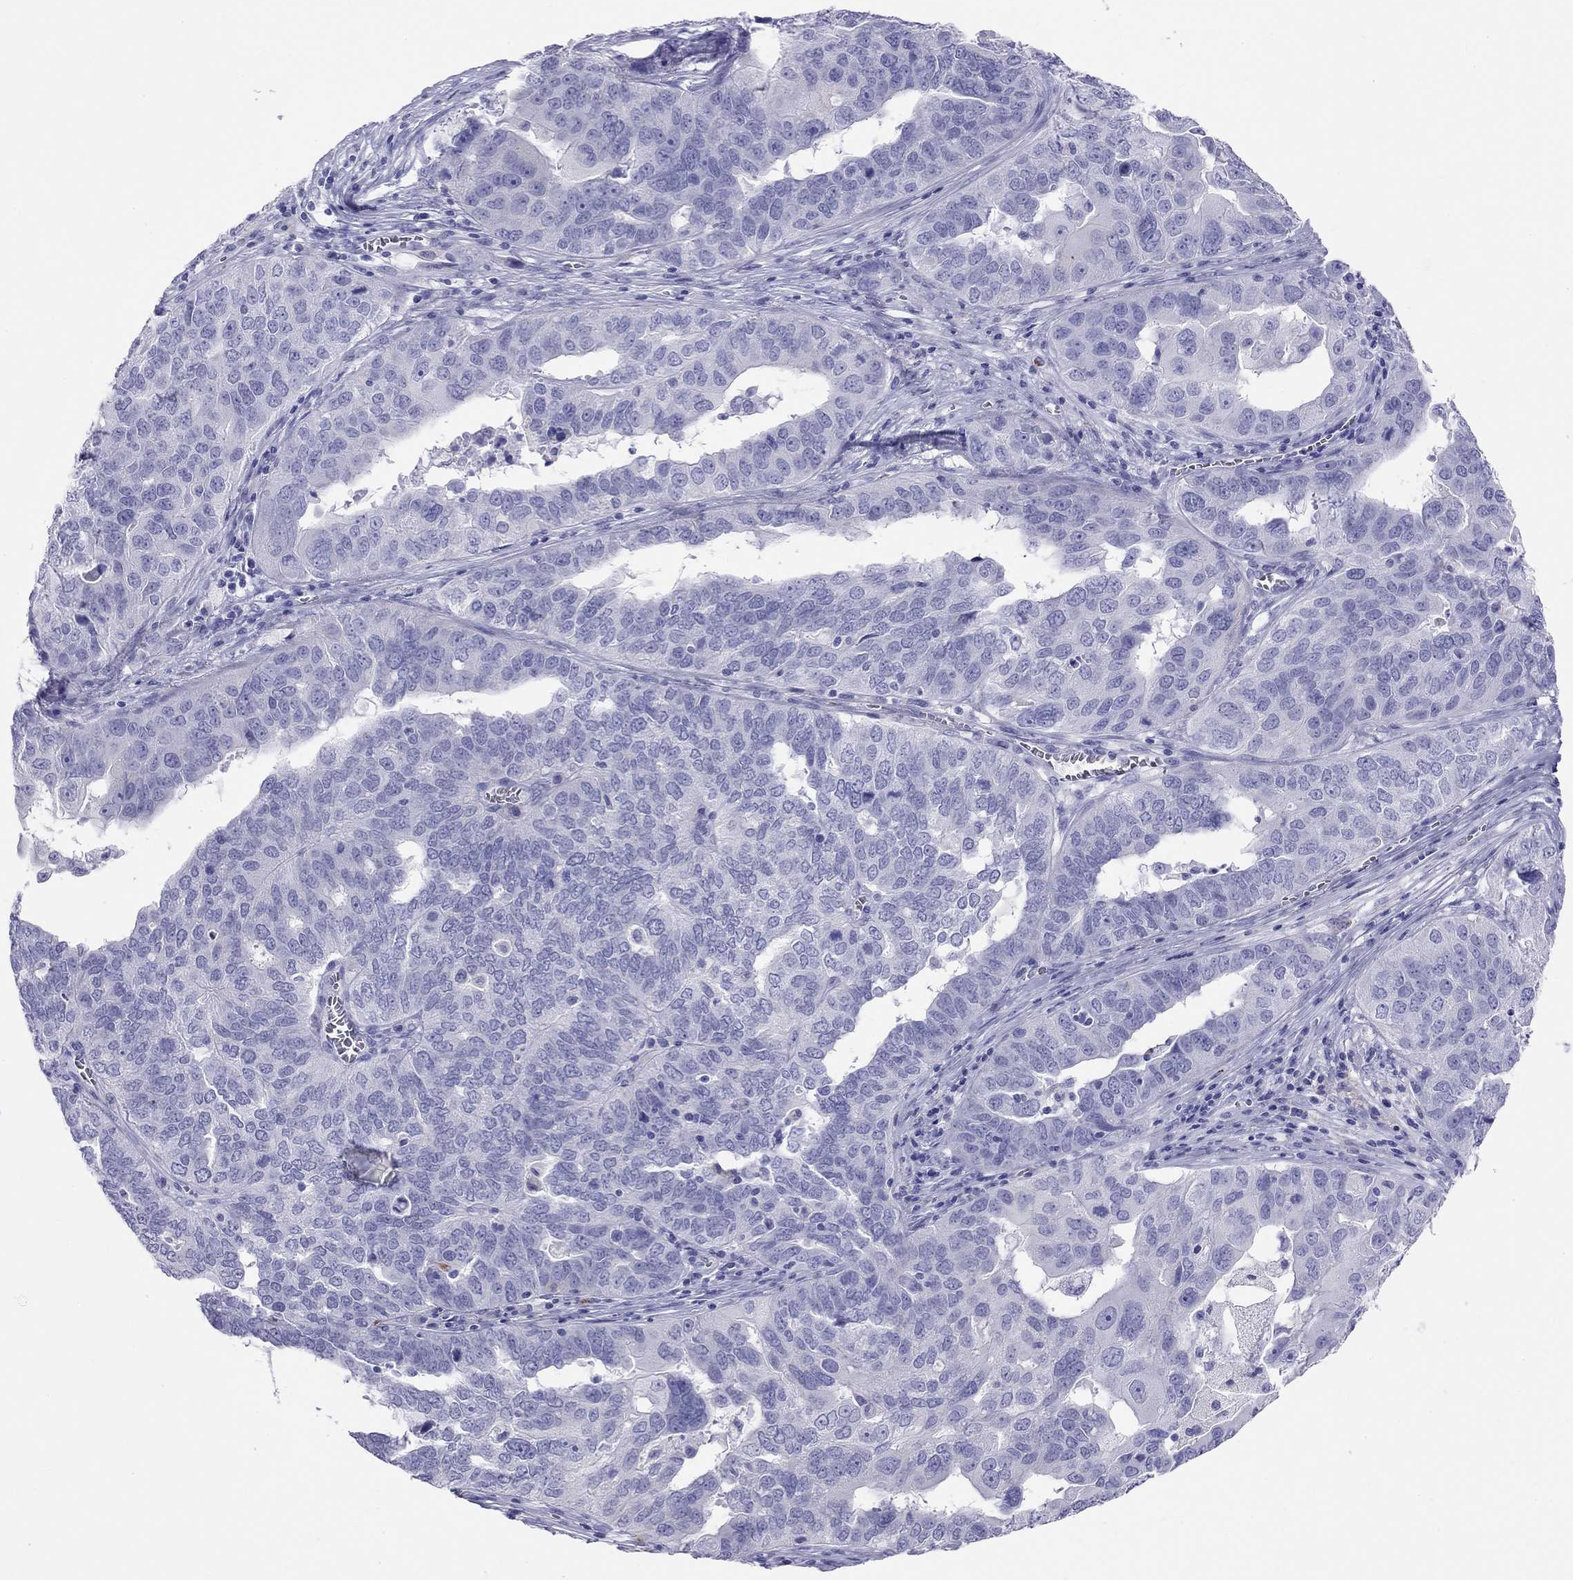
{"staining": {"intensity": "negative", "quantity": "none", "location": "none"}, "tissue": "ovarian cancer", "cell_type": "Tumor cells", "image_type": "cancer", "snomed": [{"axis": "morphology", "description": "Carcinoma, endometroid"}, {"axis": "topography", "description": "Soft tissue"}, {"axis": "topography", "description": "Ovary"}], "caption": "Tumor cells show no significant staining in ovarian endometroid carcinoma.", "gene": "HLA-DQB2", "patient": {"sex": "female", "age": 52}}